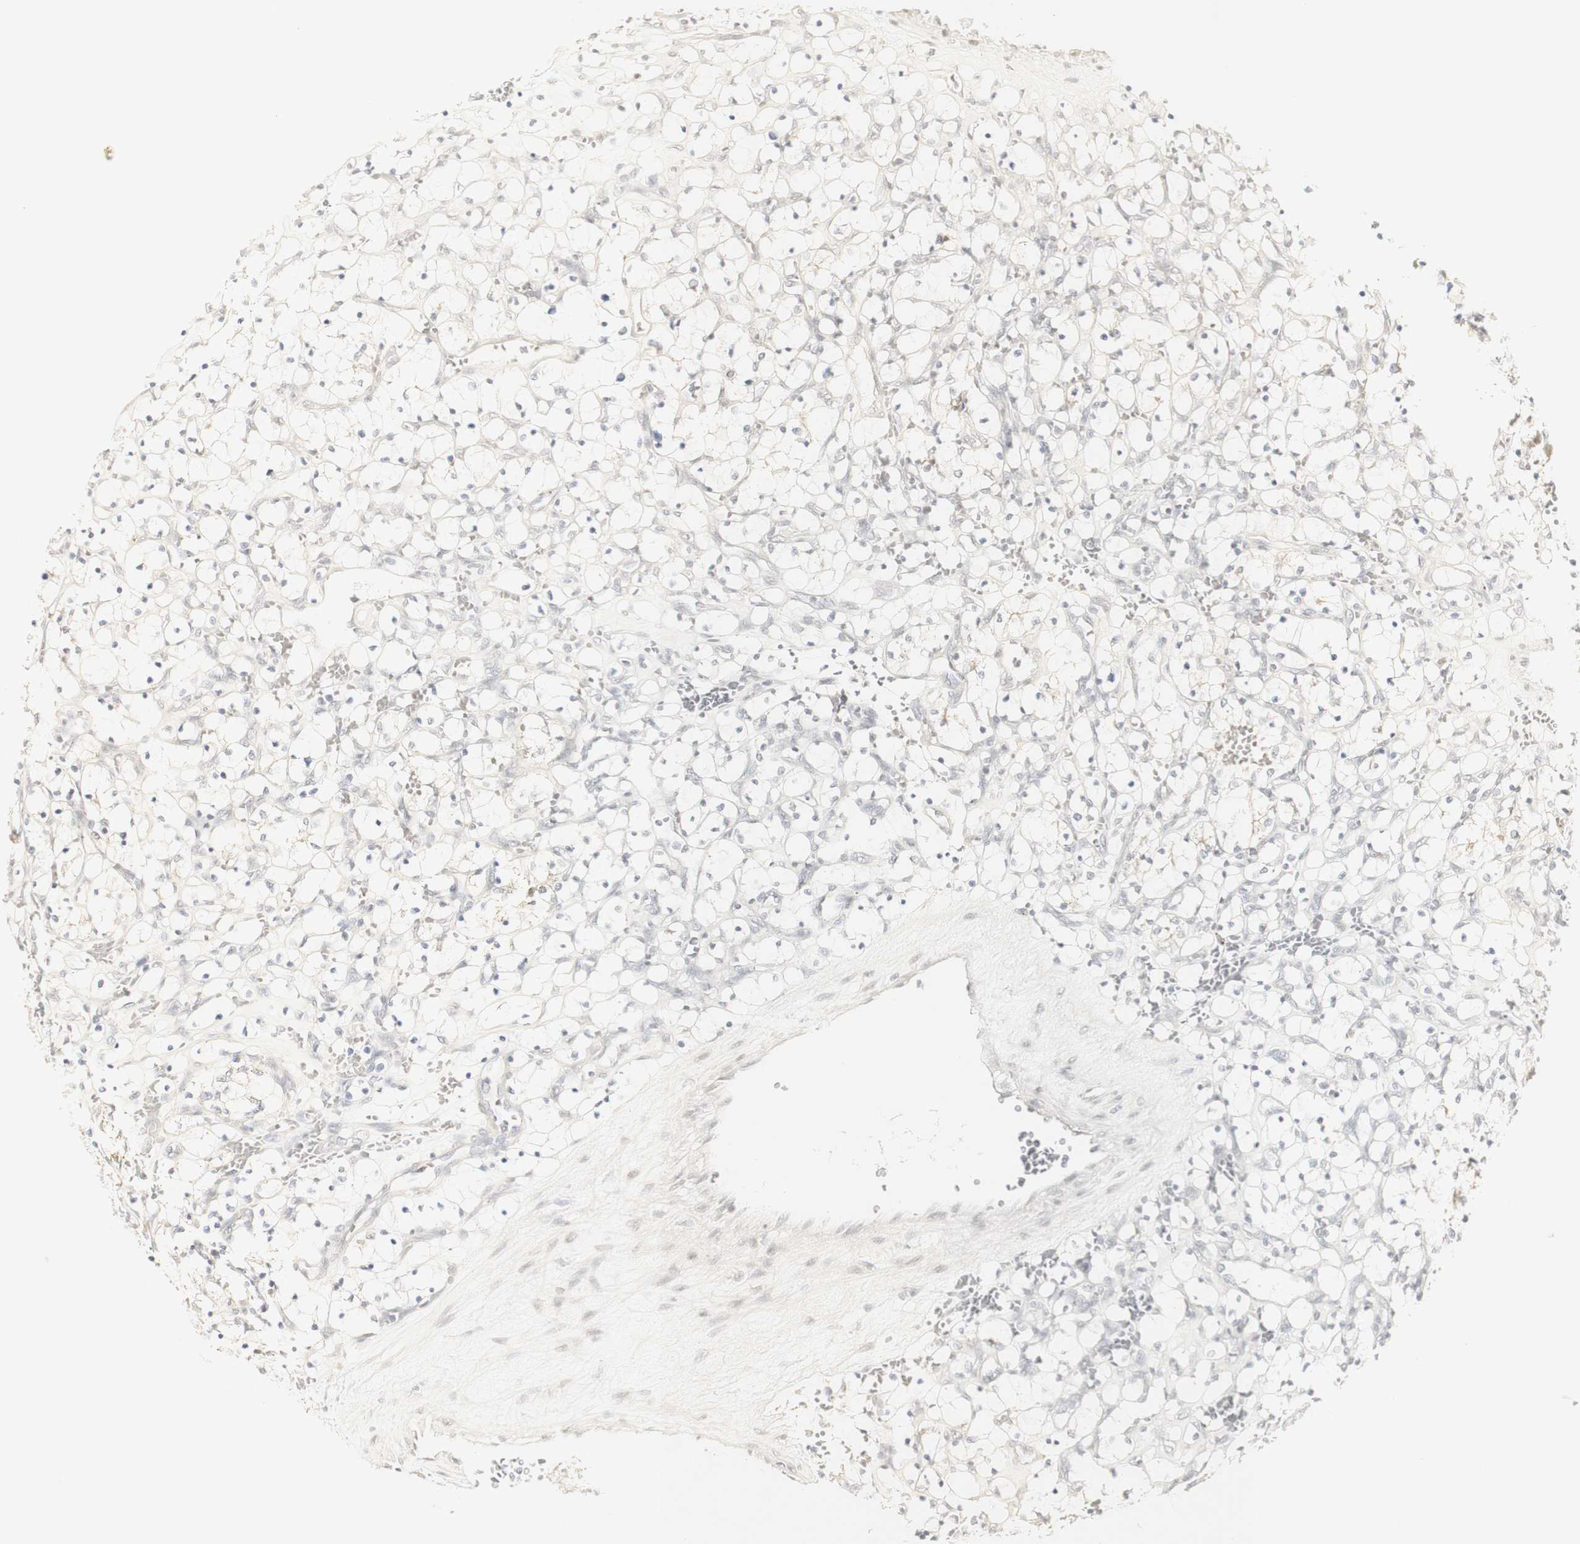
{"staining": {"intensity": "negative", "quantity": "none", "location": "none"}, "tissue": "renal cancer", "cell_type": "Tumor cells", "image_type": "cancer", "snomed": [{"axis": "morphology", "description": "Adenocarcinoma, NOS"}, {"axis": "topography", "description": "Kidney"}], "caption": "IHC of human renal cancer (adenocarcinoma) exhibits no positivity in tumor cells.", "gene": "DSC2", "patient": {"sex": "female", "age": 69}}